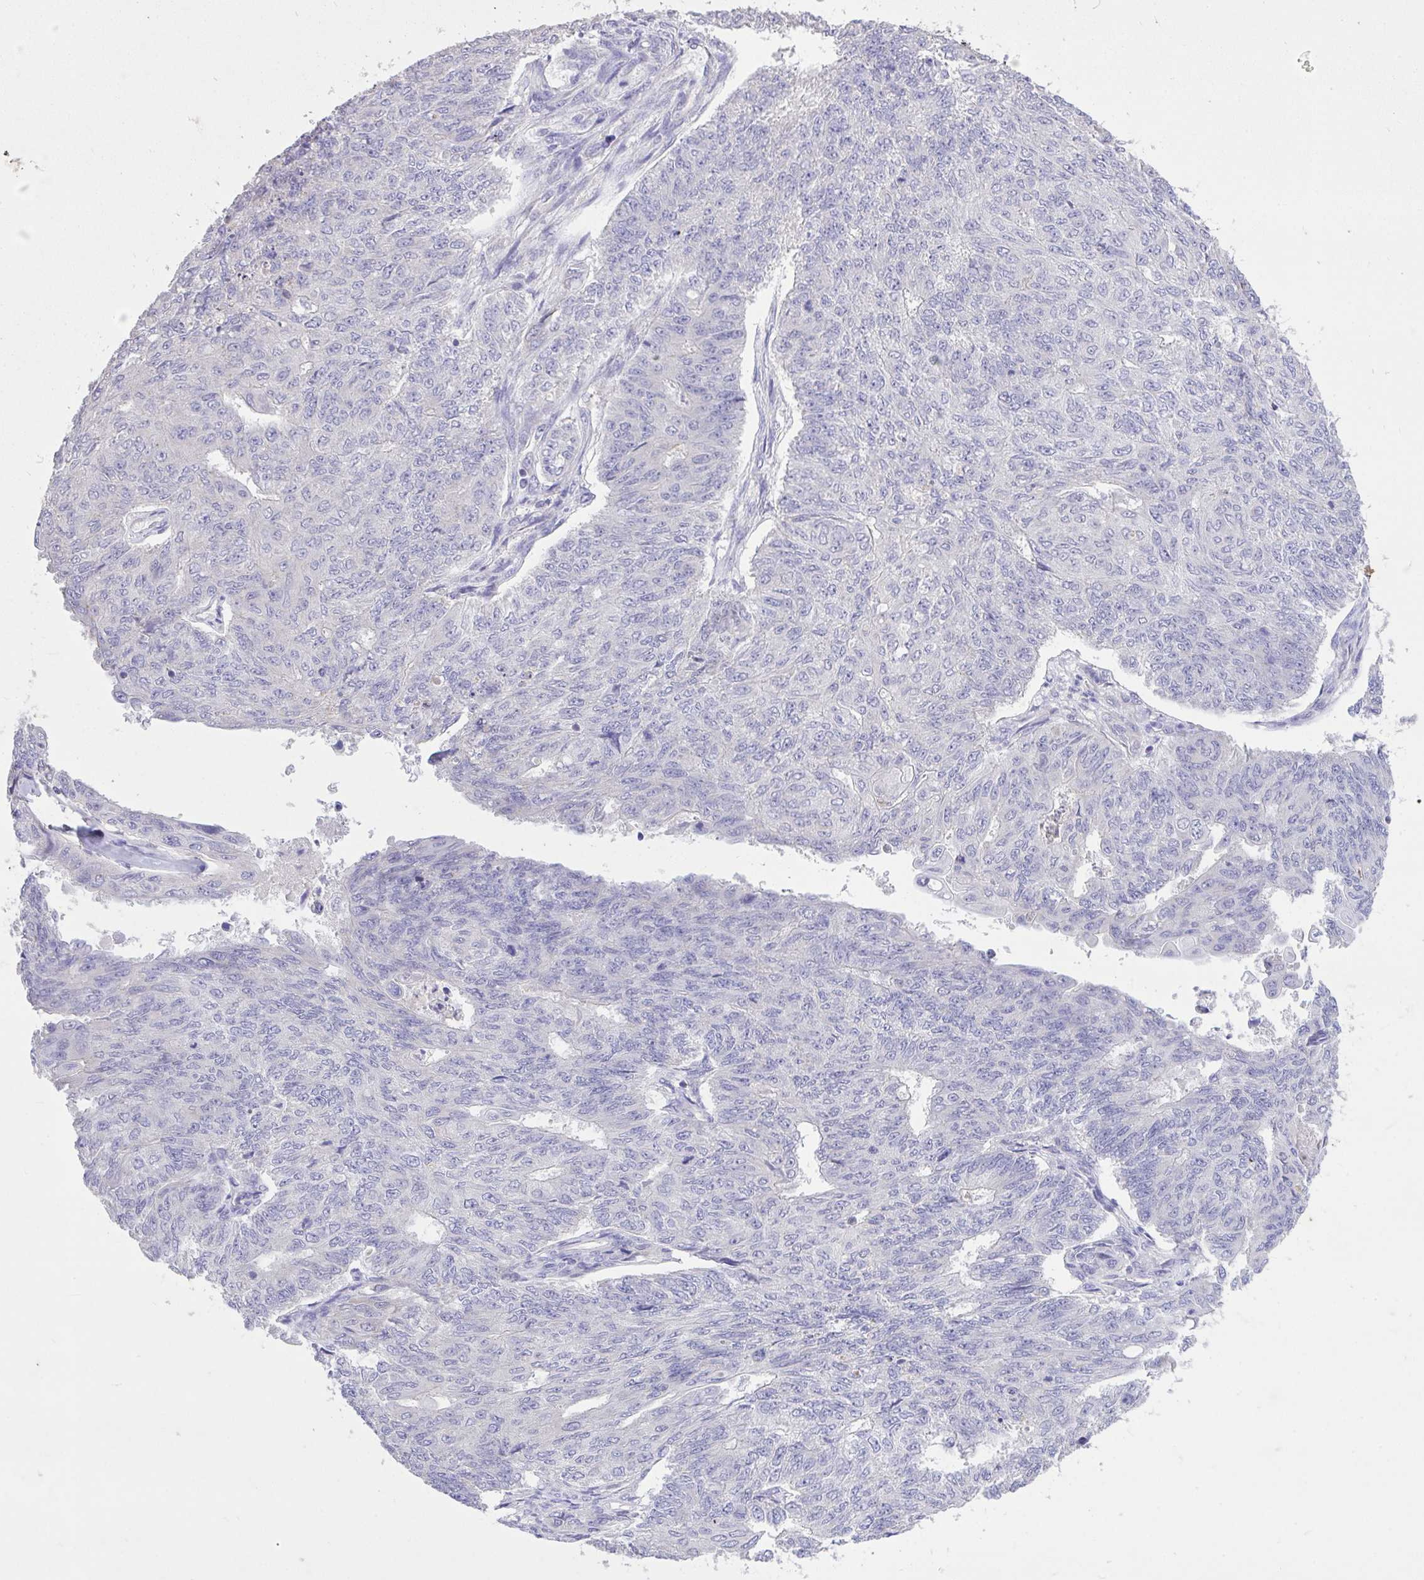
{"staining": {"intensity": "negative", "quantity": "none", "location": "none"}, "tissue": "endometrial cancer", "cell_type": "Tumor cells", "image_type": "cancer", "snomed": [{"axis": "morphology", "description": "Adenocarcinoma, NOS"}, {"axis": "topography", "description": "Endometrium"}], "caption": "IHC micrograph of adenocarcinoma (endometrial) stained for a protein (brown), which displays no positivity in tumor cells.", "gene": "MPC2", "patient": {"sex": "female", "age": 32}}